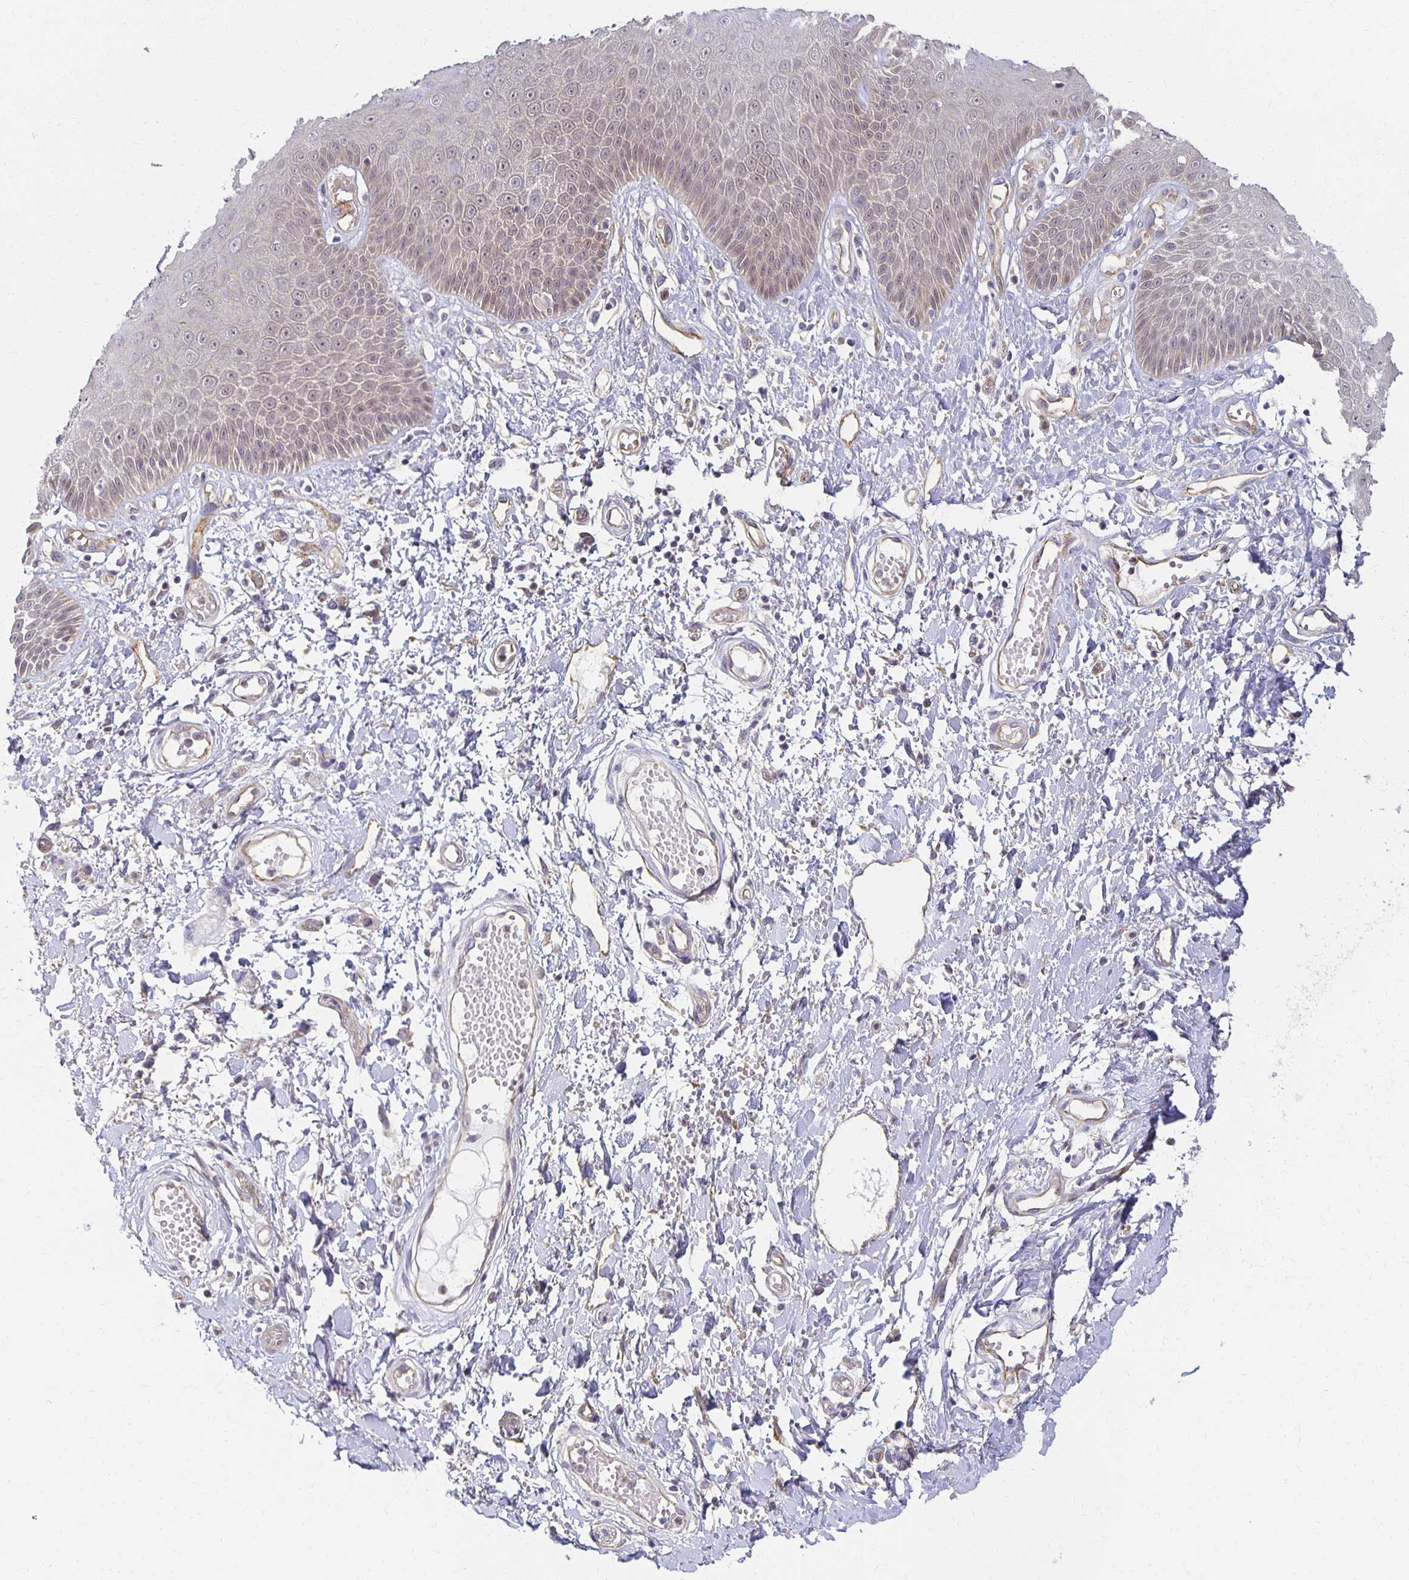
{"staining": {"intensity": "moderate", "quantity": "25%-75%", "location": "nuclear"}, "tissue": "skin", "cell_type": "Epidermal cells", "image_type": "normal", "snomed": [{"axis": "morphology", "description": "Normal tissue, NOS"}, {"axis": "topography", "description": "Anal"}, {"axis": "topography", "description": "Peripheral nerve tissue"}], "caption": "Immunohistochemistry histopathology image of benign skin: skin stained using IHC displays medium levels of moderate protein expression localized specifically in the nuclear of epidermal cells, appearing as a nuclear brown color.", "gene": "SORL1", "patient": {"sex": "male", "age": 78}}